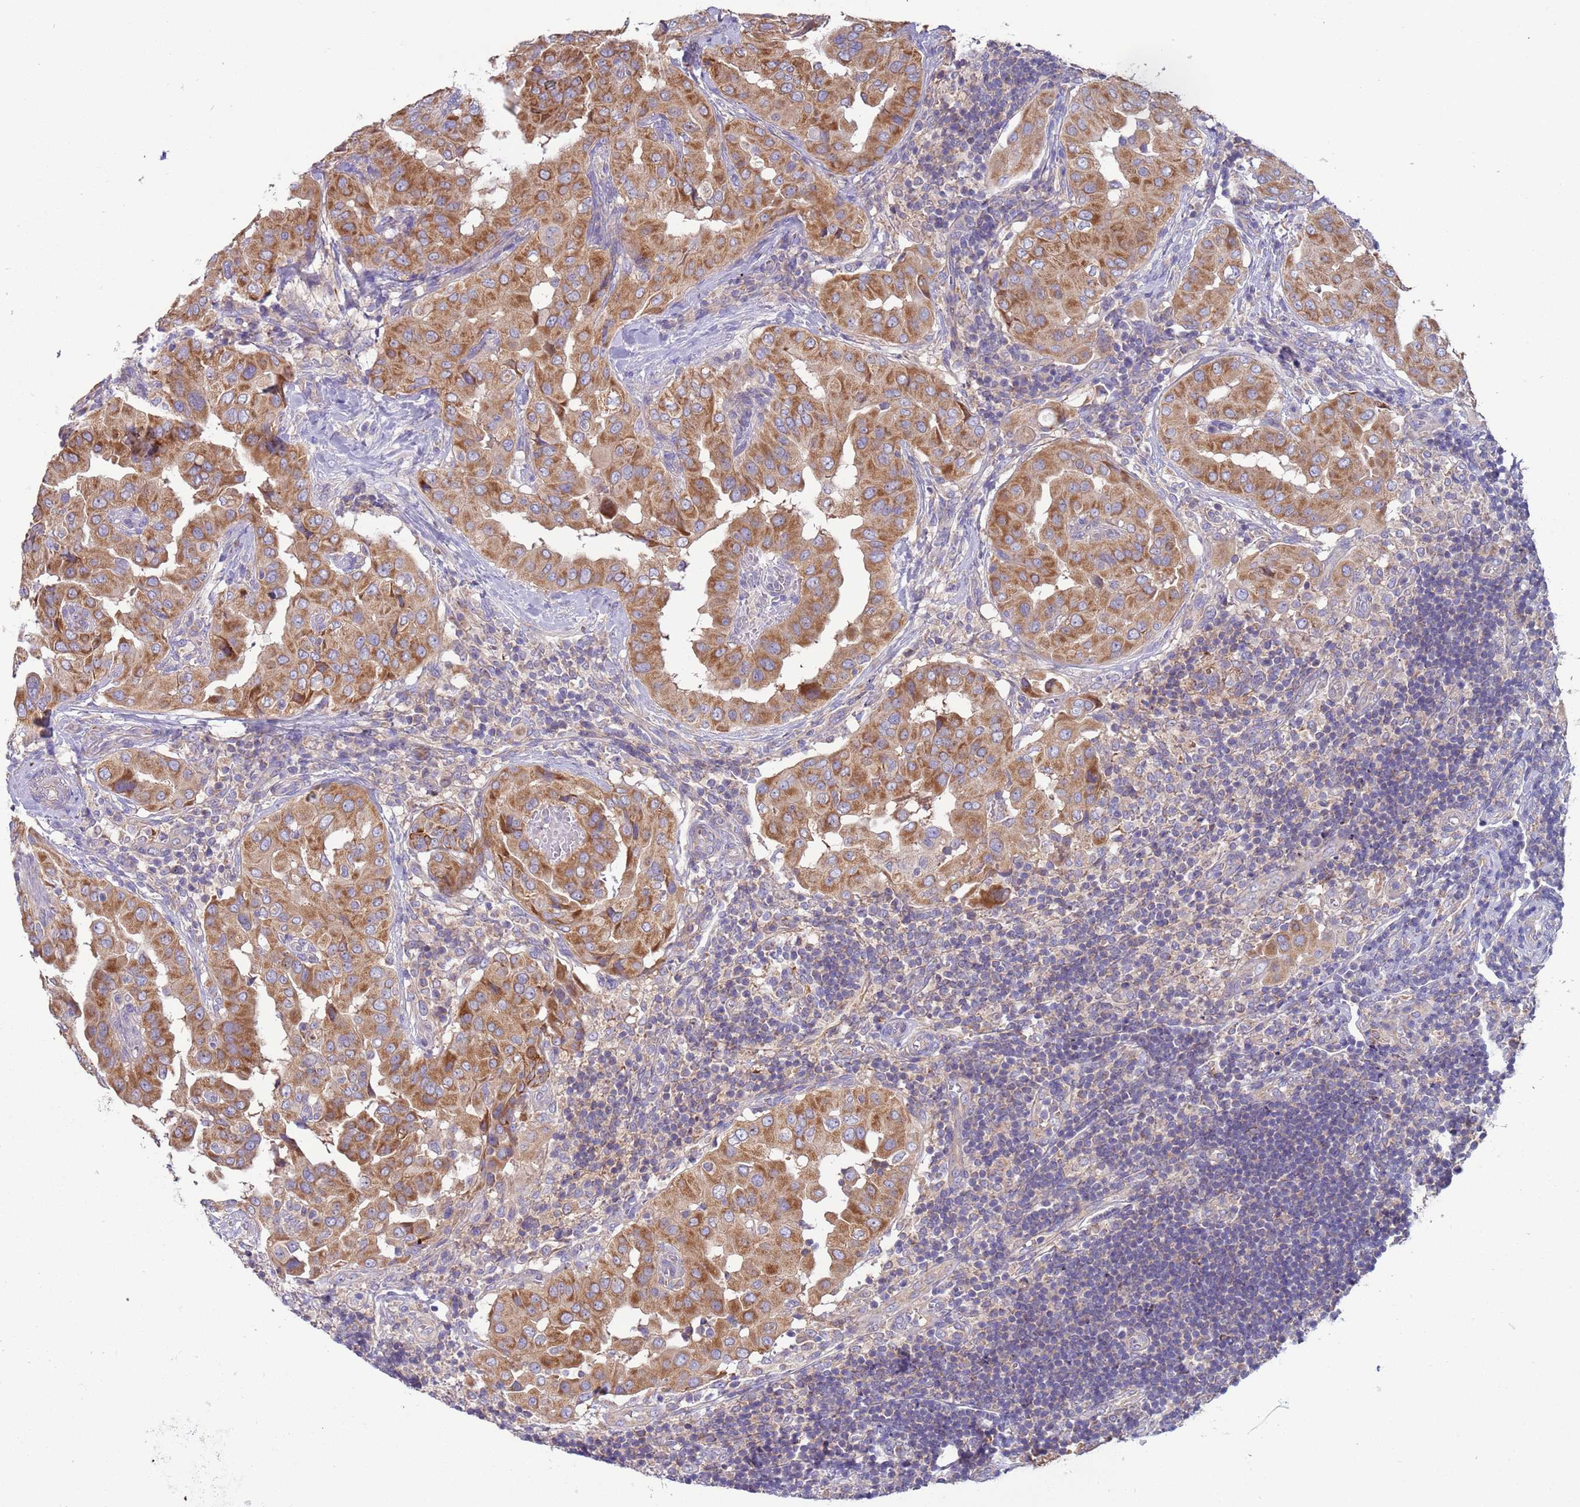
{"staining": {"intensity": "moderate", "quantity": ">75%", "location": "cytoplasmic/membranous"}, "tissue": "thyroid cancer", "cell_type": "Tumor cells", "image_type": "cancer", "snomed": [{"axis": "morphology", "description": "Papillary adenocarcinoma, NOS"}, {"axis": "topography", "description": "Thyroid gland"}], "caption": "Approximately >75% of tumor cells in thyroid cancer (papillary adenocarcinoma) exhibit moderate cytoplasmic/membranous protein expression as visualized by brown immunohistochemical staining.", "gene": "UQCRQ", "patient": {"sex": "male", "age": 33}}